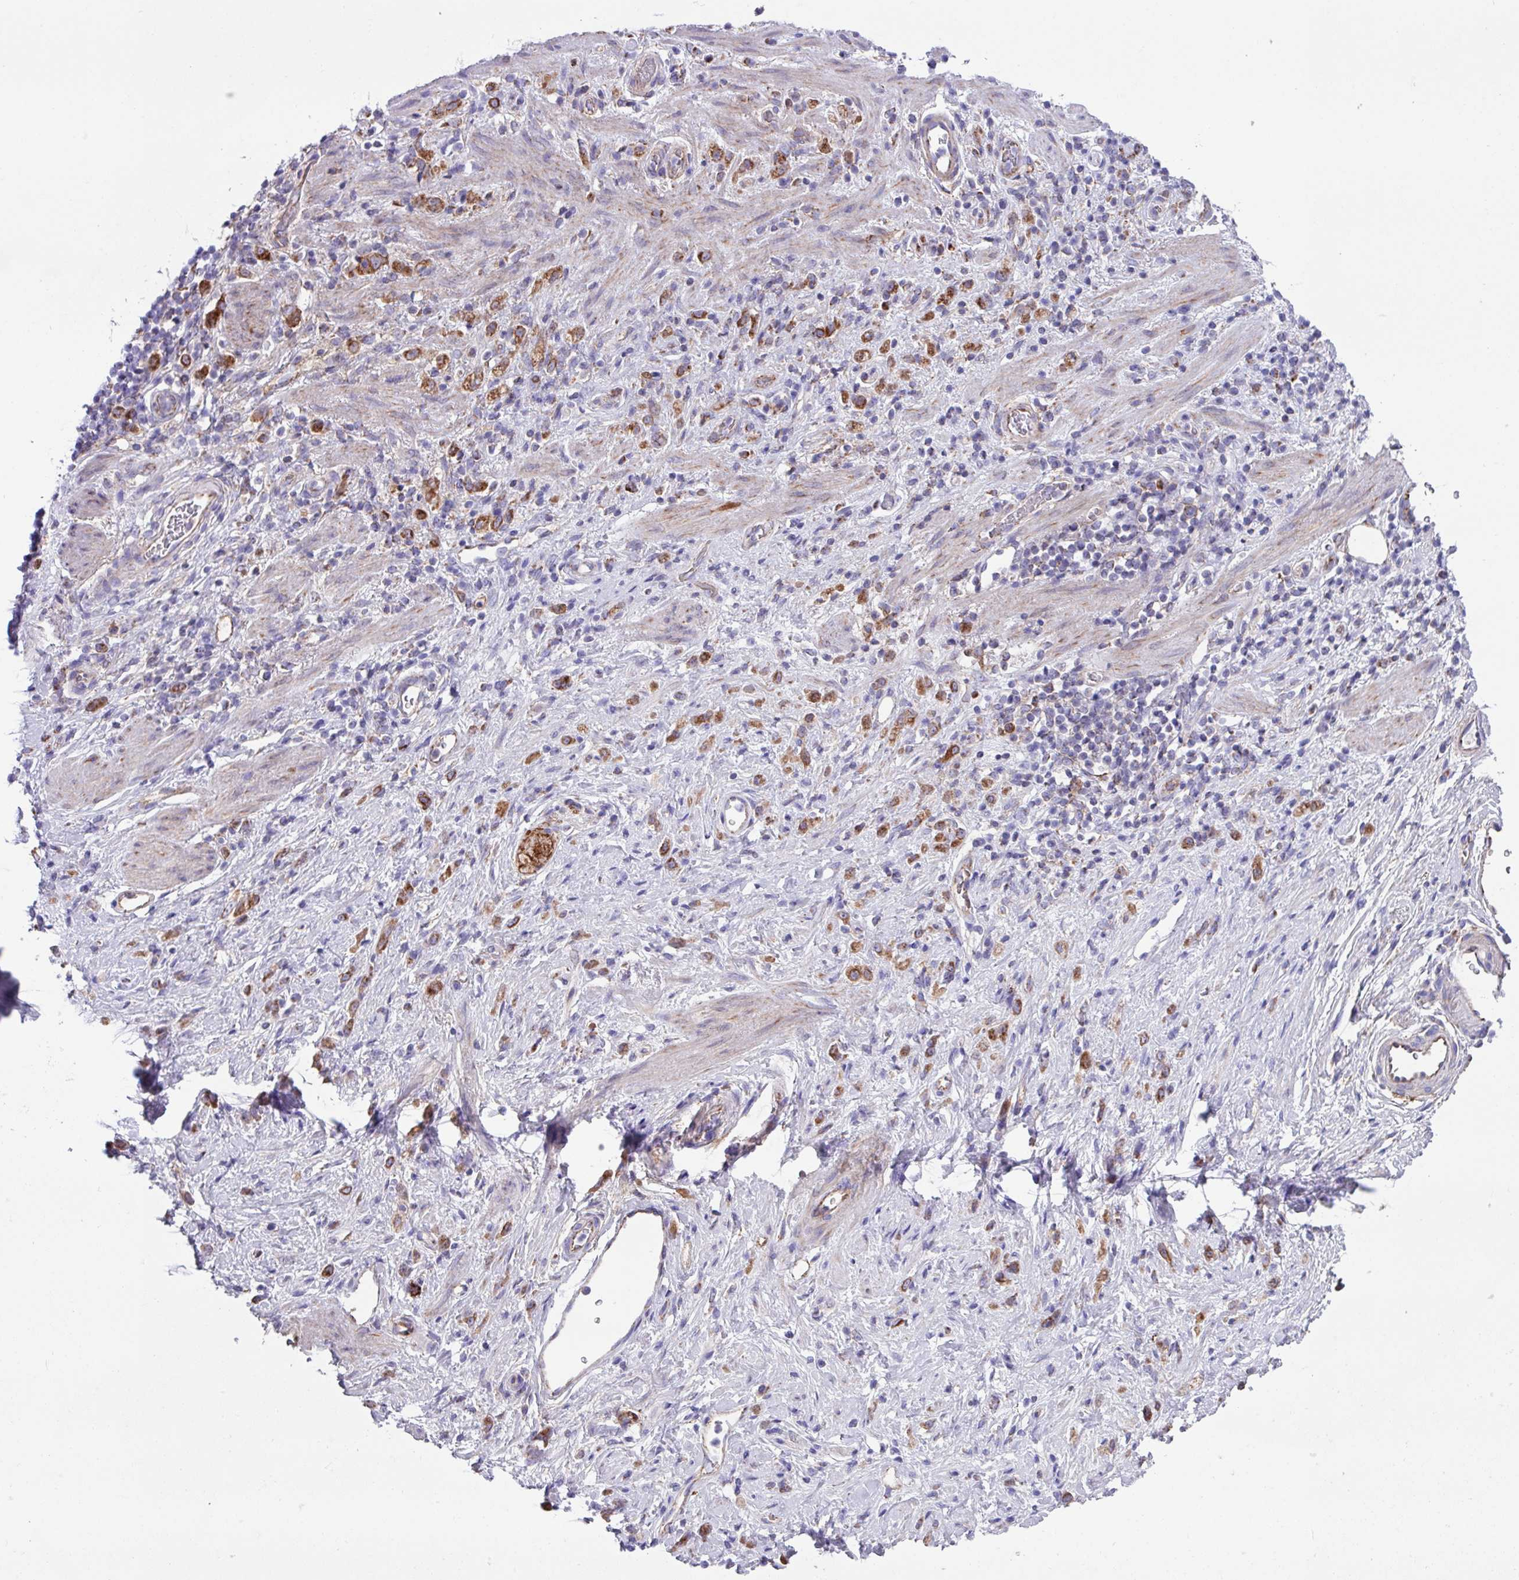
{"staining": {"intensity": "strong", "quantity": ">75%", "location": "cytoplasmic/membranous"}, "tissue": "stomach cancer", "cell_type": "Tumor cells", "image_type": "cancer", "snomed": [{"axis": "morphology", "description": "Adenocarcinoma, NOS"}, {"axis": "topography", "description": "Stomach"}], "caption": "Strong cytoplasmic/membranous protein positivity is appreciated in approximately >75% of tumor cells in stomach cancer.", "gene": "OTULIN", "patient": {"sex": "female", "age": 60}}